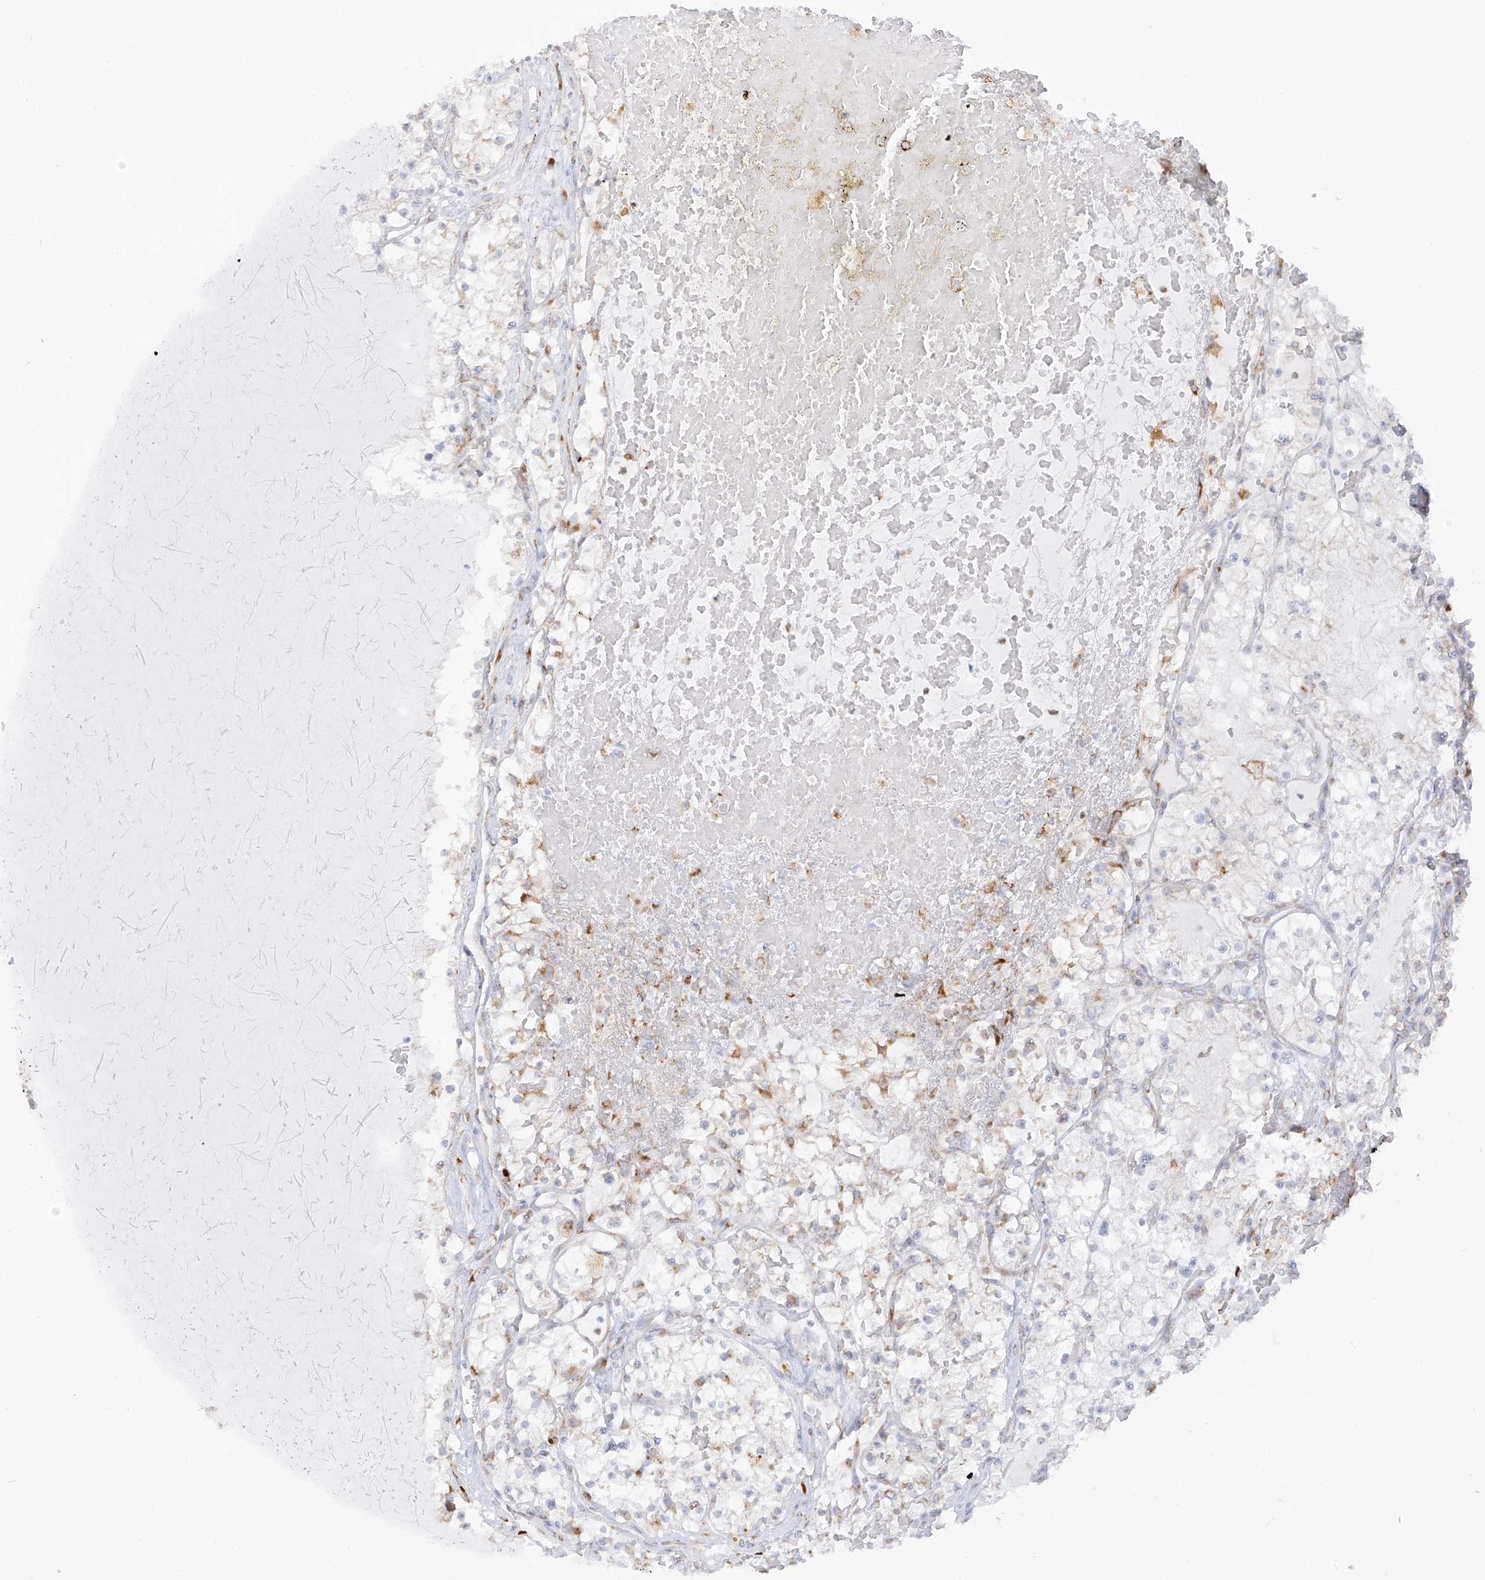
{"staining": {"intensity": "weak", "quantity": "<25%", "location": "cytoplasmic/membranous"}, "tissue": "renal cancer", "cell_type": "Tumor cells", "image_type": "cancer", "snomed": [{"axis": "morphology", "description": "Normal tissue, NOS"}, {"axis": "morphology", "description": "Adenocarcinoma, NOS"}, {"axis": "topography", "description": "Kidney"}], "caption": "Tumor cells show no significant positivity in renal adenocarcinoma. The staining is performed using DAB brown chromogen with nuclei counter-stained in using hematoxylin.", "gene": "LRRC59", "patient": {"sex": "male", "age": 68}}